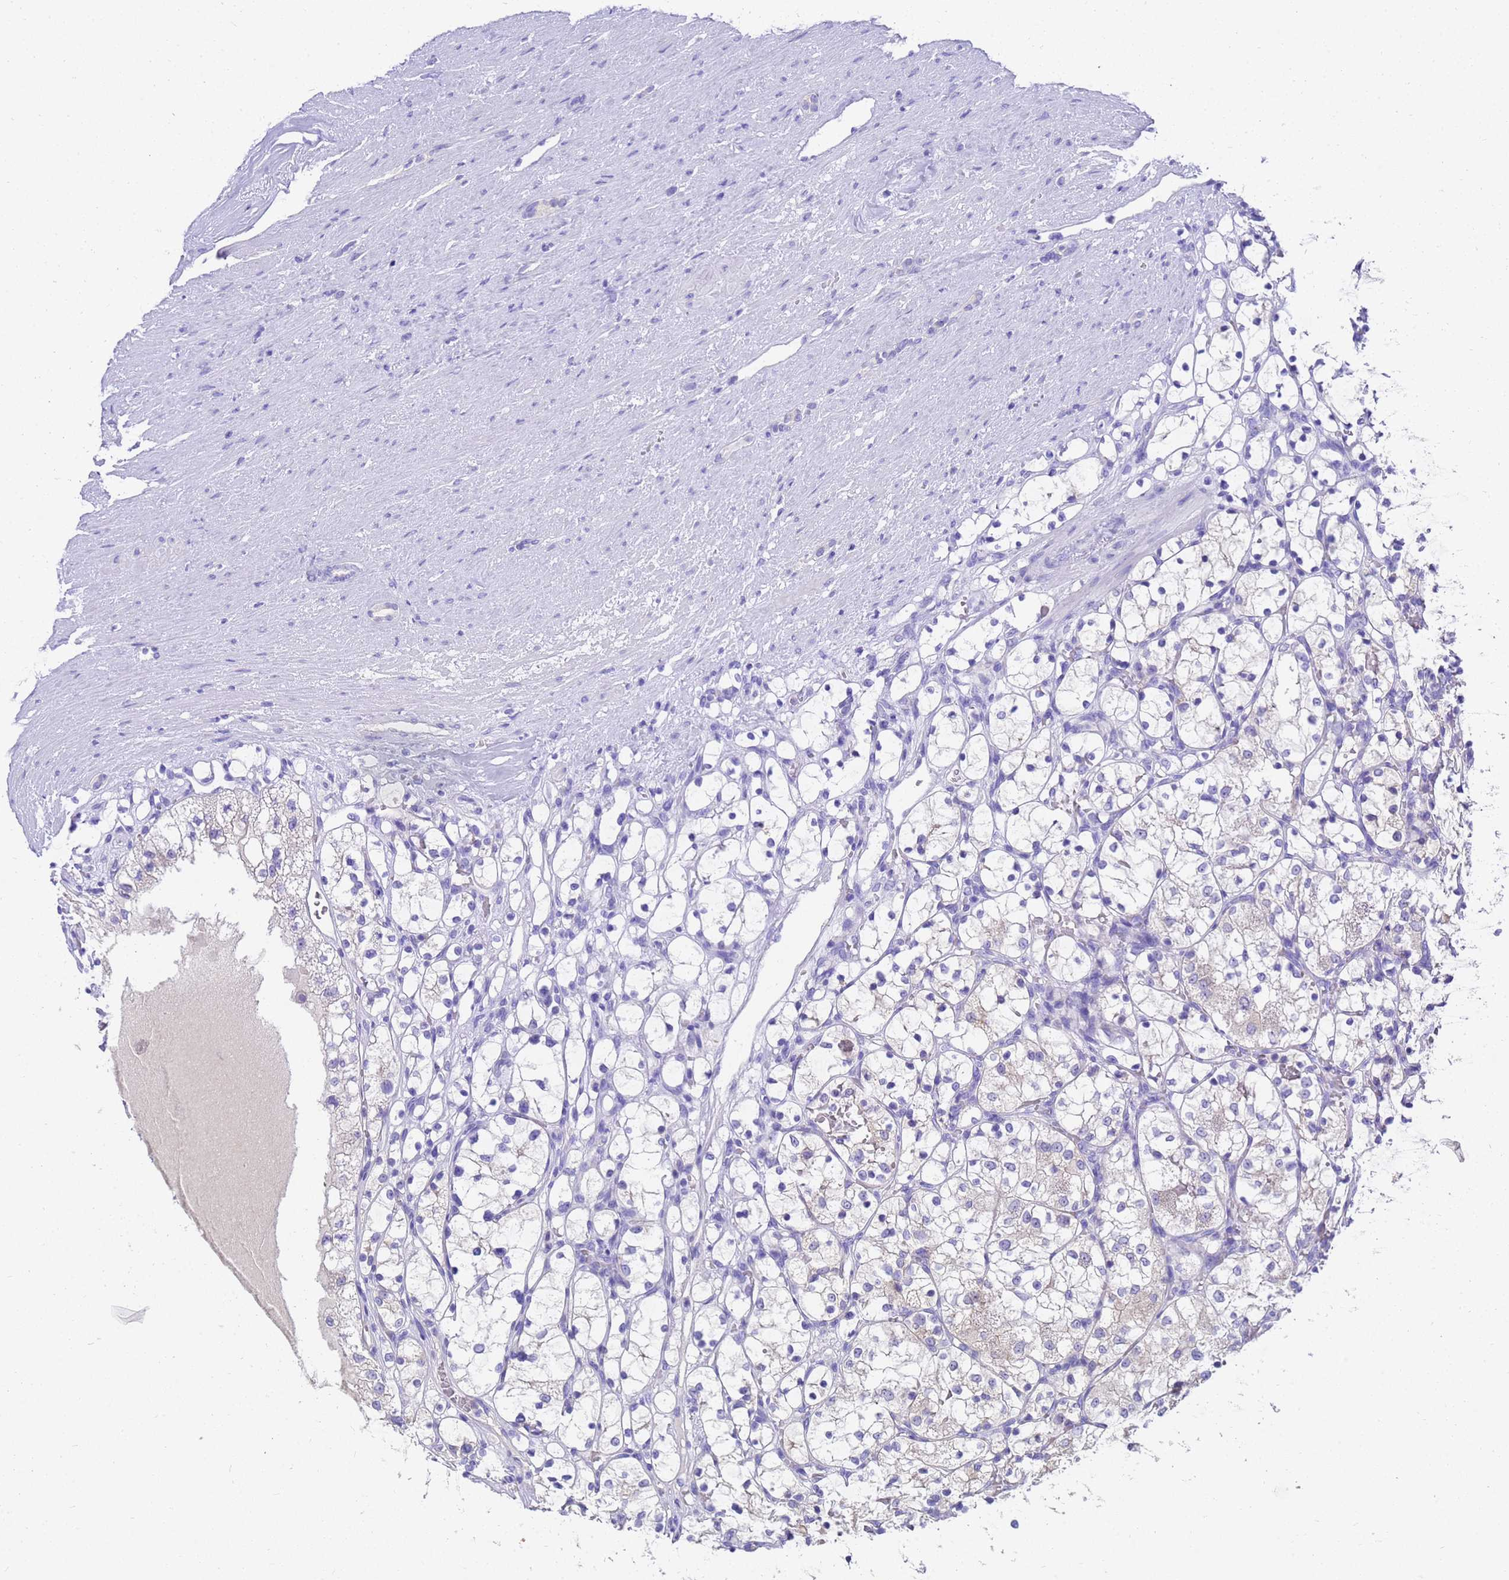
{"staining": {"intensity": "negative", "quantity": "none", "location": "none"}, "tissue": "renal cancer", "cell_type": "Tumor cells", "image_type": "cancer", "snomed": [{"axis": "morphology", "description": "Adenocarcinoma, NOS"}, {"axis": "topography", "description": "Kidney"}], "caption": "A high-resolution photomicrograph shows immunohistochemistry staining of renal adenocarcinoma, which exhibits no significant expression in tumor cells.", "gene": "MS4A13", "patient": {"sex": "female", "age": 69}}